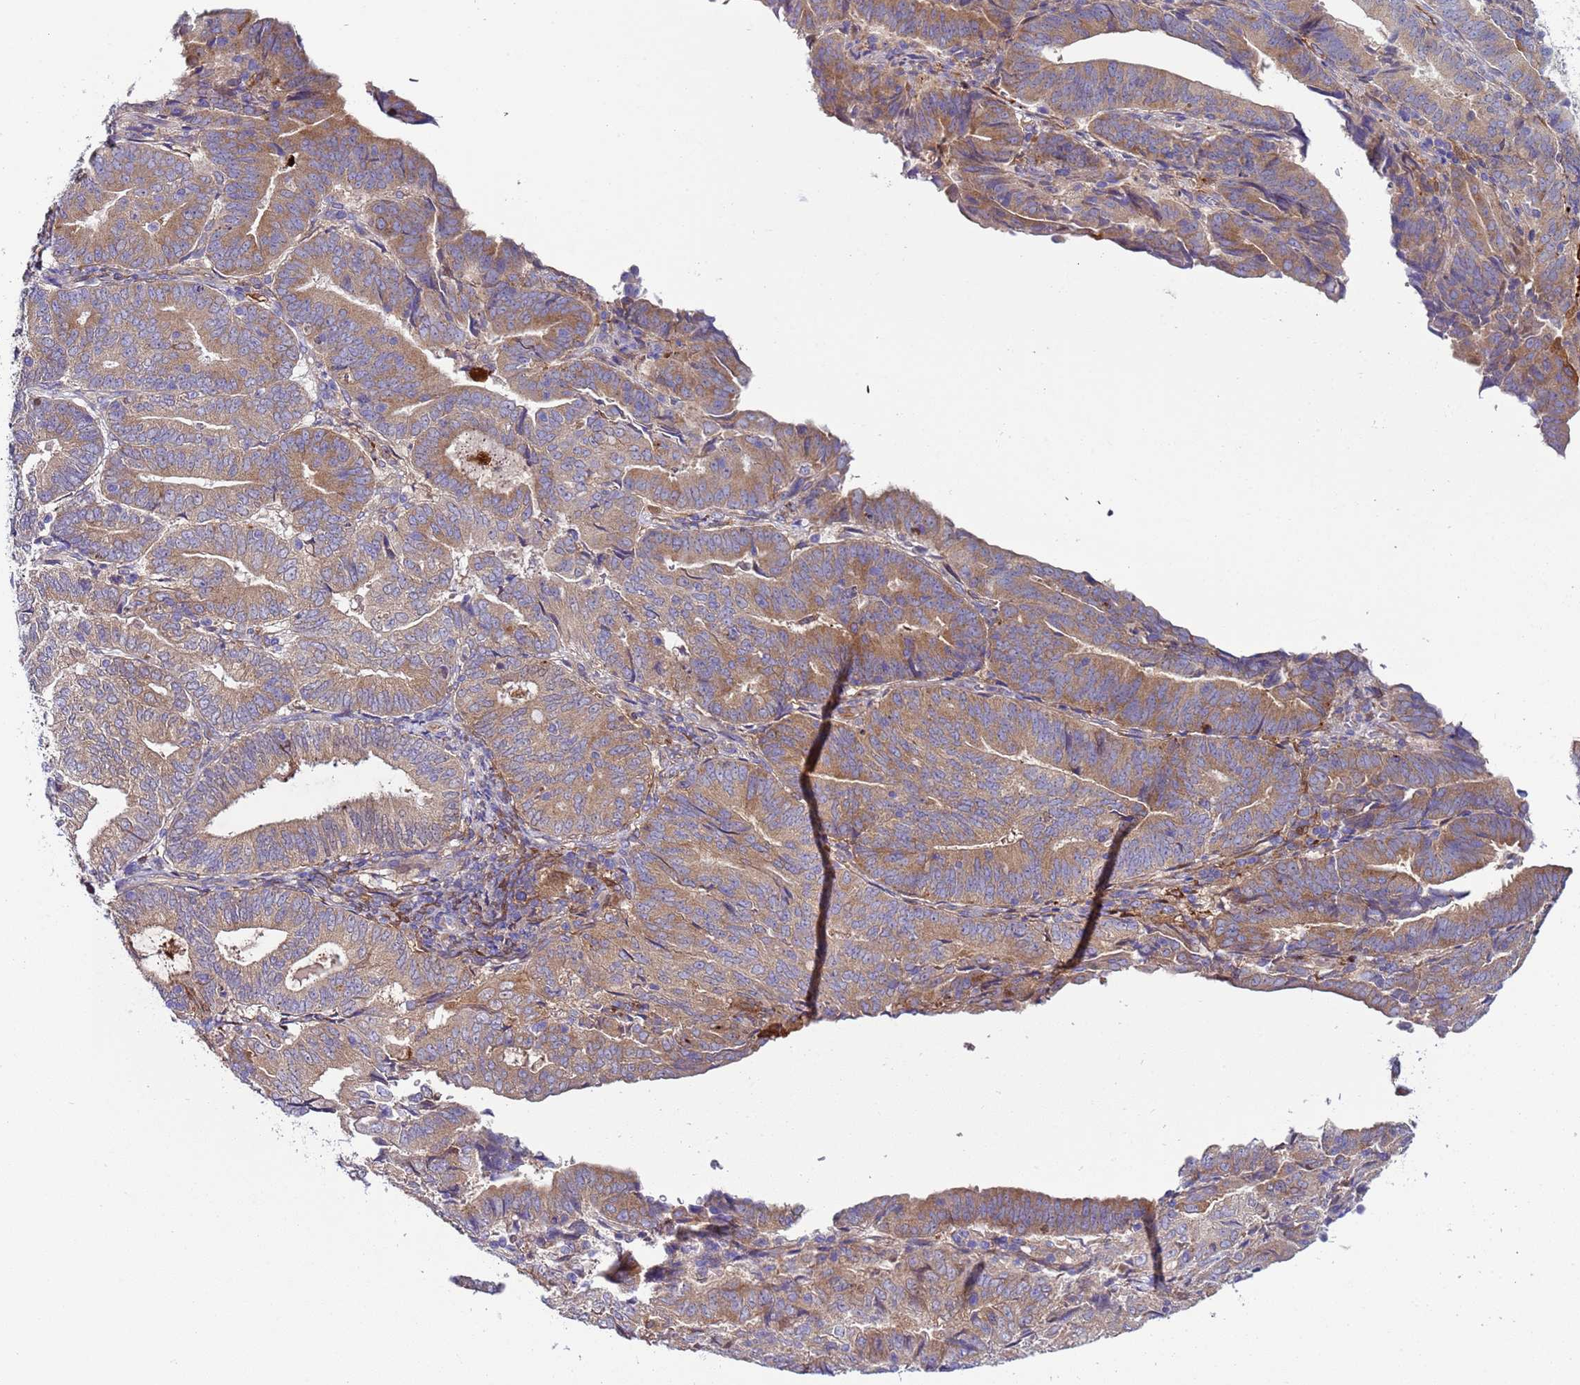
{"staining": {"intensity": "moderate", "quantity": ">75%", "location": "cytoplasmic/membranous"}, "tissue": "endometrial cancer", "cell_type": "Tumor cells", "image_type": "cancer", "snomed": [{"axis": "morphology", "description": "Adenocarcinoma, NOS"}, {"axis": "topography", "description": "Endometrium"}], "caption": "The immunohistochemical stain shows moderate cytoplasmic/membranous positivity in tumor cells of endometrial cancer tissue. (IHC, brightfield microscopy, high magnification).", "gene": "PAQR7", "patient": {"sex": "female", "age": 70}}